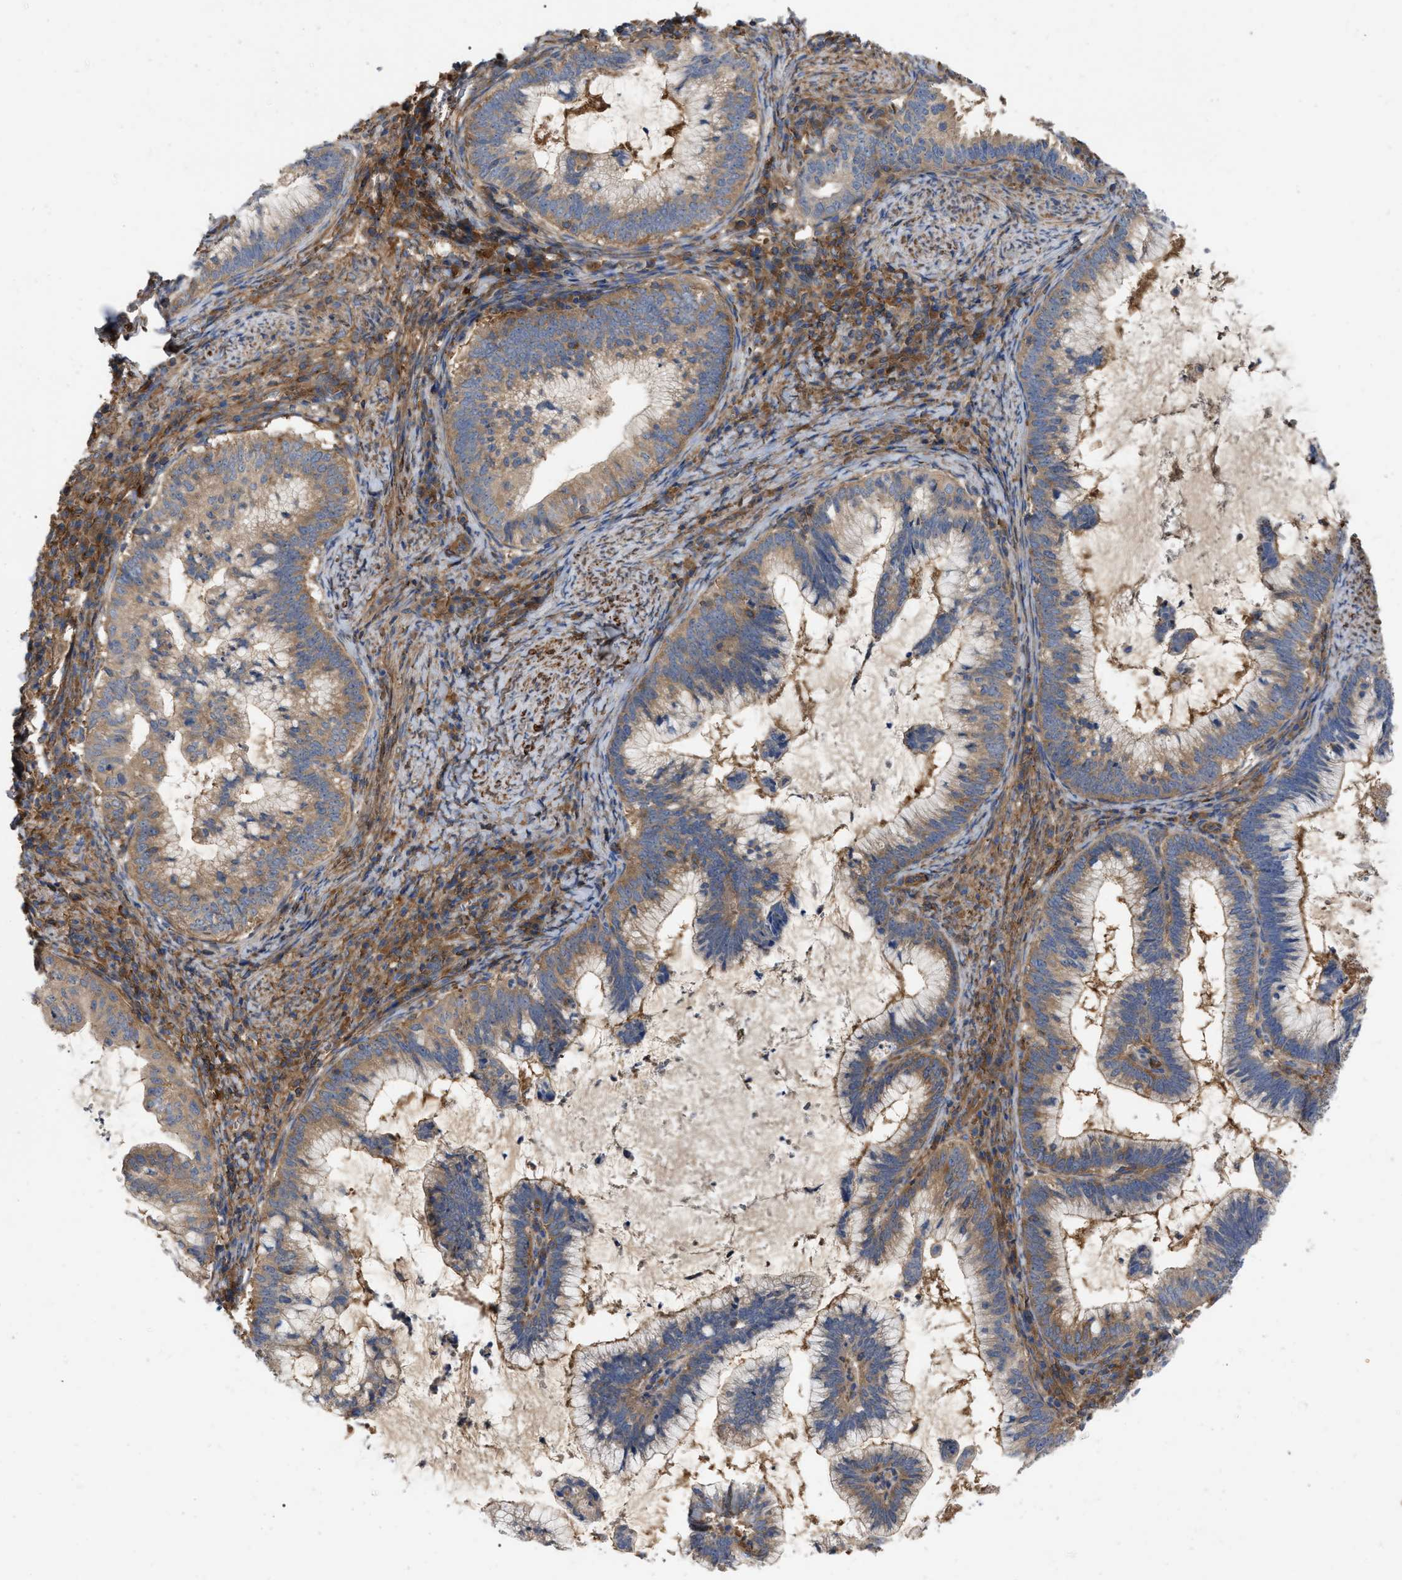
{"staining": {"intensity": "moderate", "quantity": ">75%", "location": "cytoplasmic/membranous"}, "tissue": "cervical cancer", "cell_type": "Tumor cells", "image_type": "cancer", "snomed": [{"axis": "morphology", "description": "Adenocarcinoma, NOS"}, {"axis": "topography", "description": "Cervix"}], "caption": "Human cervical adenocarcinoma stained for a protein (brown) reveals moderate cytoplasmic/membranous positive staining in about >75% of tumor cells.", "gene": "RABEP1", "patient": {"sex": "female", "age": 36}}